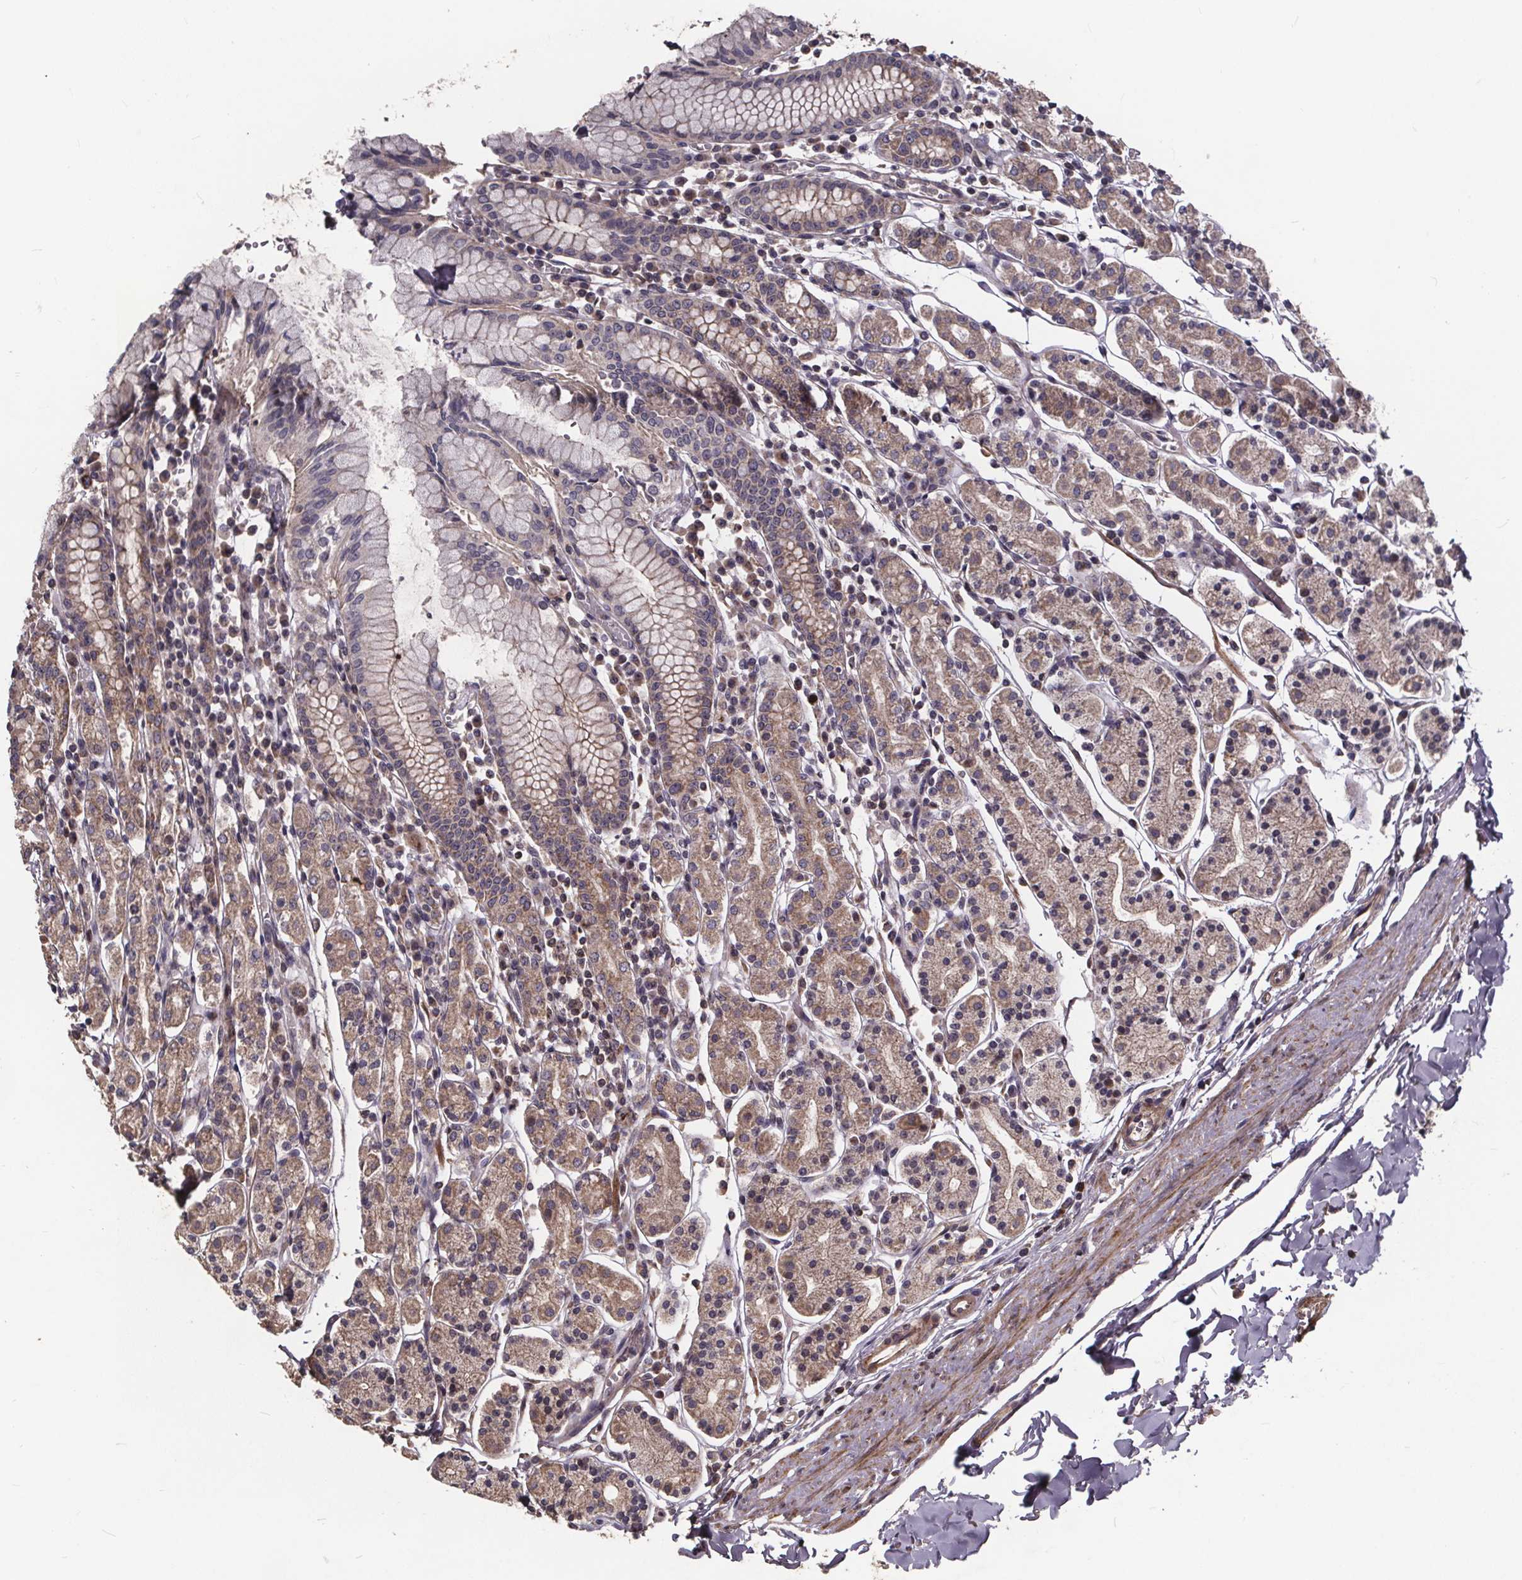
{"staining": {"intensity": "moderate", "quantity": "25%-75%", "location": "cytoplasmic/membranous"}, "tissue": "stomach", "cell_type": "Glandular cells", "image_type": "normal", "snomed": [{"axis": "morphology", "description": "Normal tissue, NOS"}, {"axis": "topography", "description": "Stomach, upper"}, {"axis": "topography", "description": "Stomach"}], "caption": "This is a photomicrograph of IHC staining of unremarkable stomach, which shows moderate positivity in the cytoplasmic/membranous of glandular cells.", "gene": "YME1L1", "patient": {"sex": "male", "age": 62}}